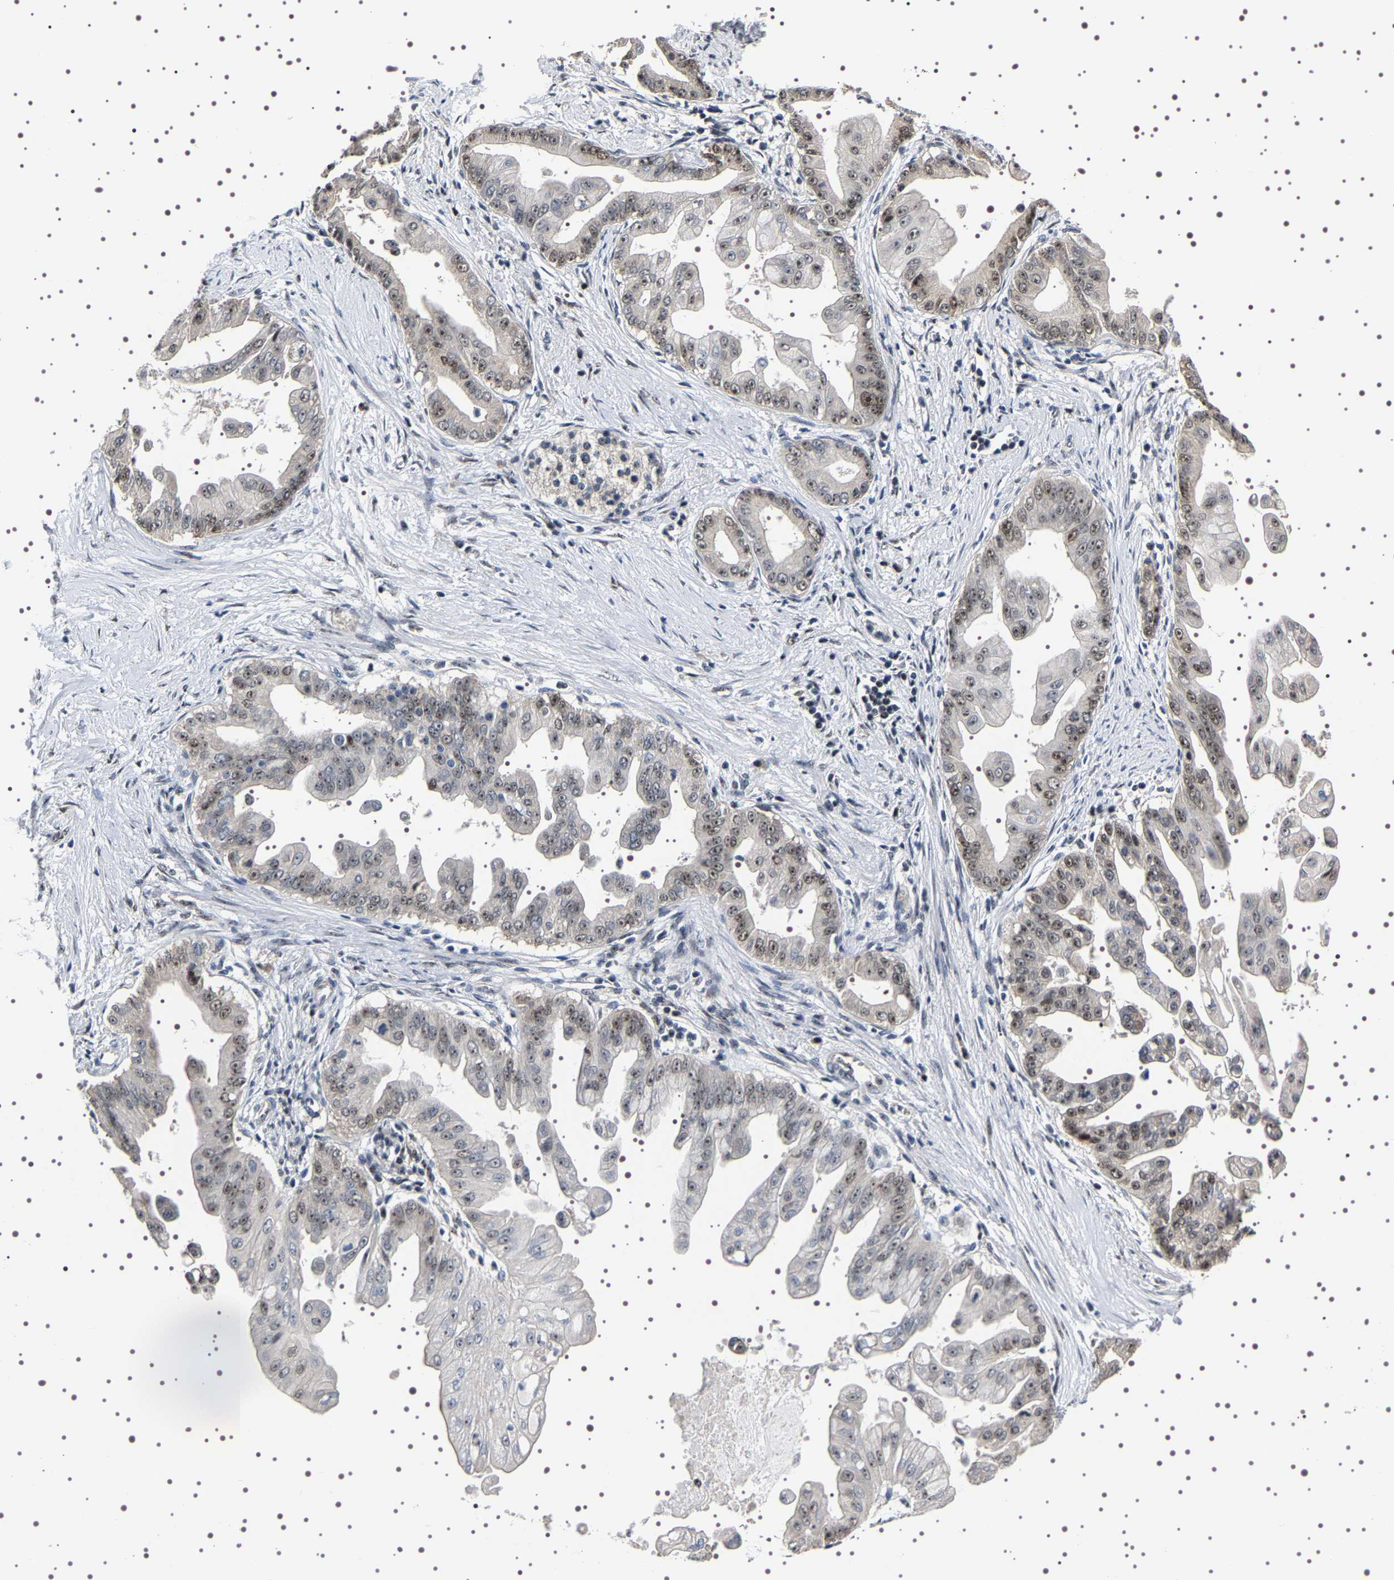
{"staining": {"intensity": "moderate", "quantity": "25%-75%", "location": "nuclear"}, "tissue": "pancreatic cancer", "cell_type": "Tumor cells", "image_type": "cancer", "snomed": [{"axis": "morphology", "description": "Adenocarcinoma, NOS"}, {"axis": "topography", "description": "Pancreas"}], "caption": "Protein analysis of pancreatic cancer tissue displays moderate nuclear staining in about 25%-75% of tumor cells.", "gene": "GNL3", "patient": {"sex": "female", "age": 75}}